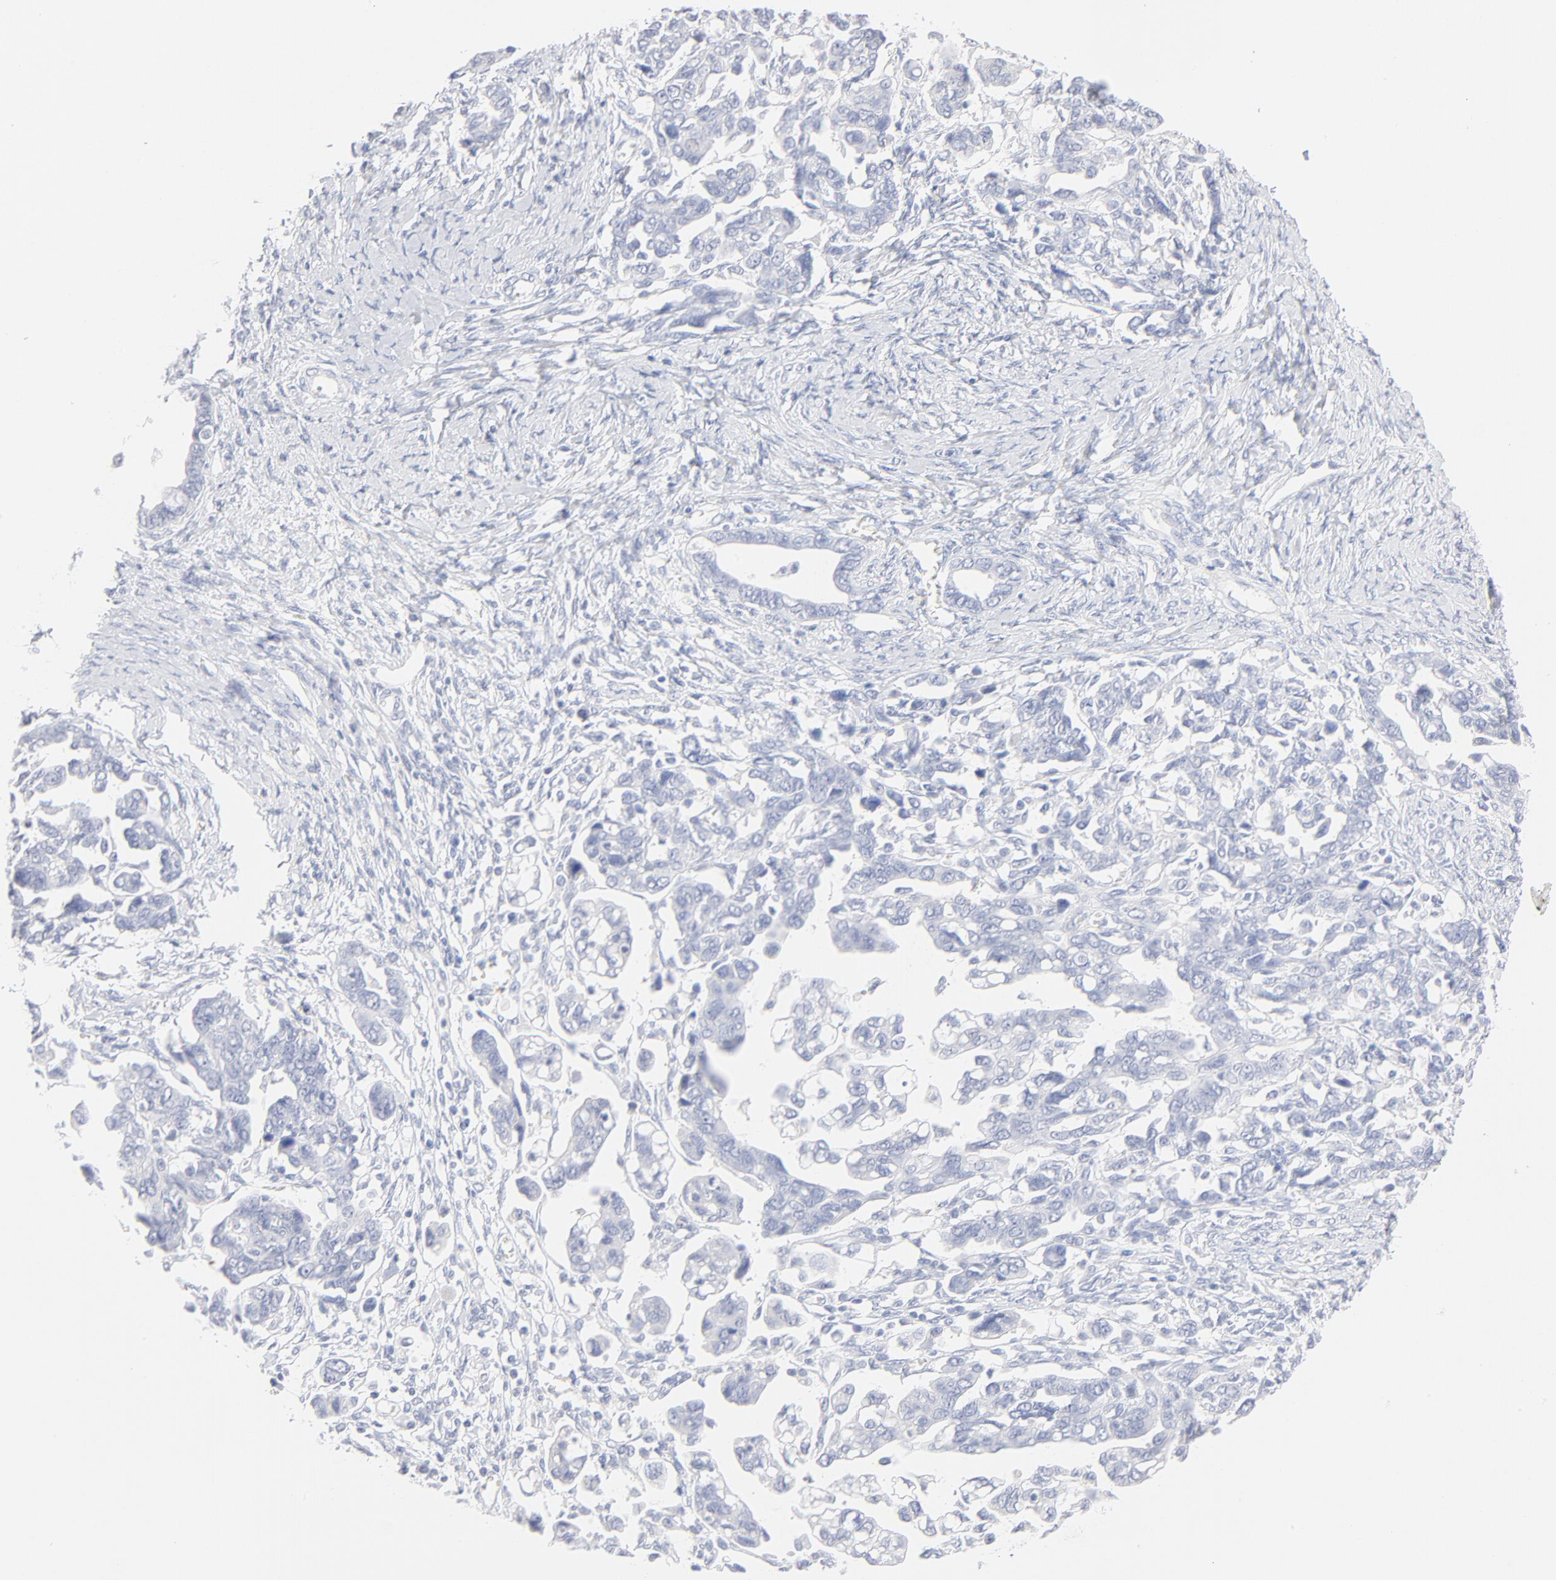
{"staining": {"intensity": "negative", "quantity": "none", "location": "none"}, "tissue": "ovarian cancer", "cell_type": "Tumor cells", "image_type": "cancer", "snomed": [{"axis": "morphology", "description": "Cystadenocarcinoma, serous, NOS"}, {"axis": "topography", "description": "Ovary"}], "caption": "There is no significant expression in tumor cells of ovarian cancer (serous cystadenocarcinoma).", "gene": "ONECUT1", "patient": {"sex": "female", "age": 69}}